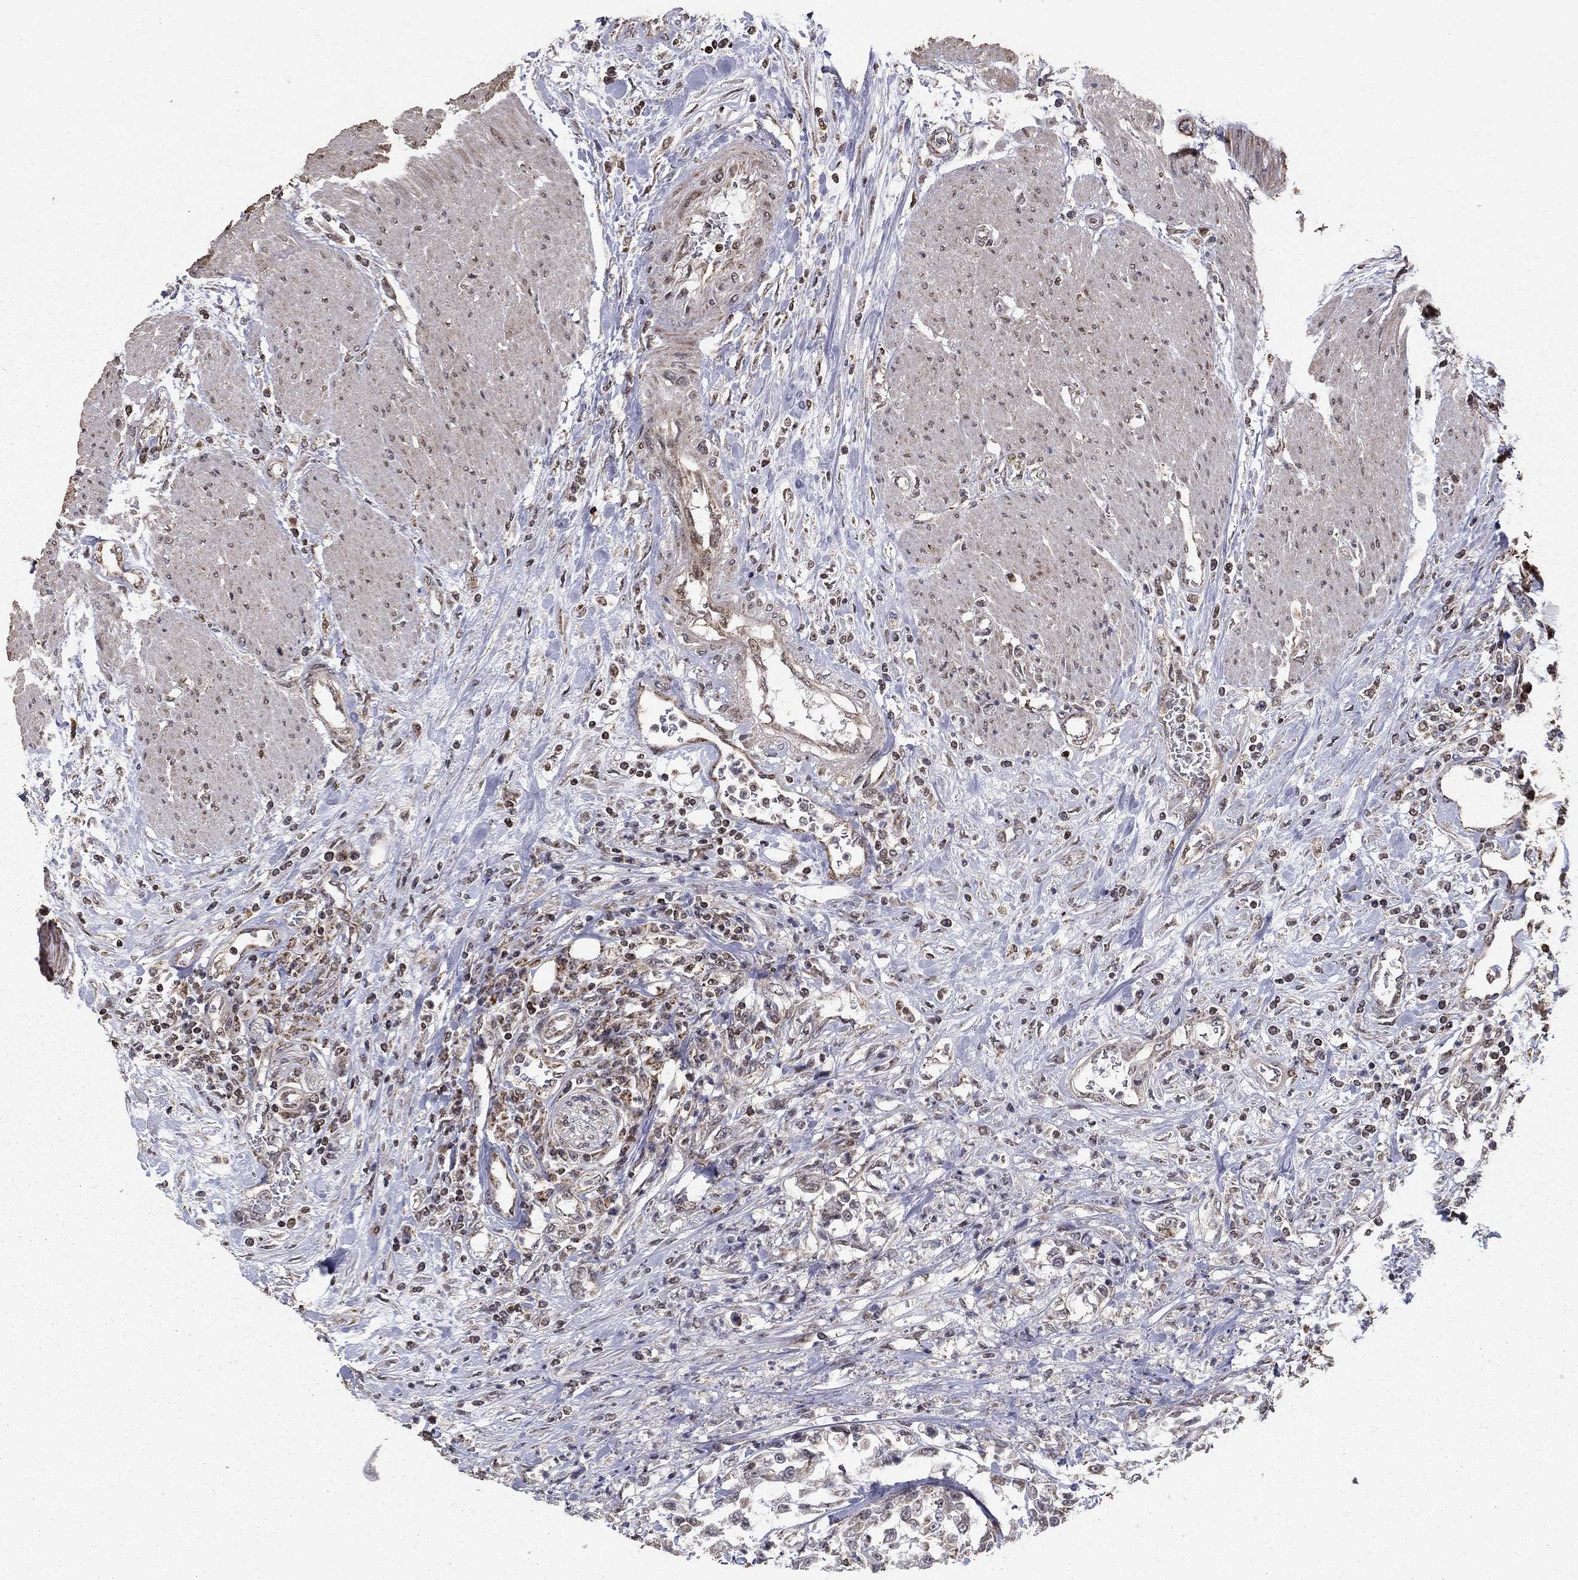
{"staining": {"intensity": "negative", "quantity": "none", "location": "none"}, "tissue": "urothelial cancer", "cell_type": "Tumor cells", "image_type": "cancer", "snomed": [{"axis": "morphology", "description": "Urothelial carcinoma, High grade"}, {"axis": "topography", "description": "Urinary bladder"}], "caption": "High-grade urothelial carcinoma stained for a protein using IHC reveals no staining tumor cells.", "gene": "ACOT13", "patient": {"sex": "male", "age": 46}}